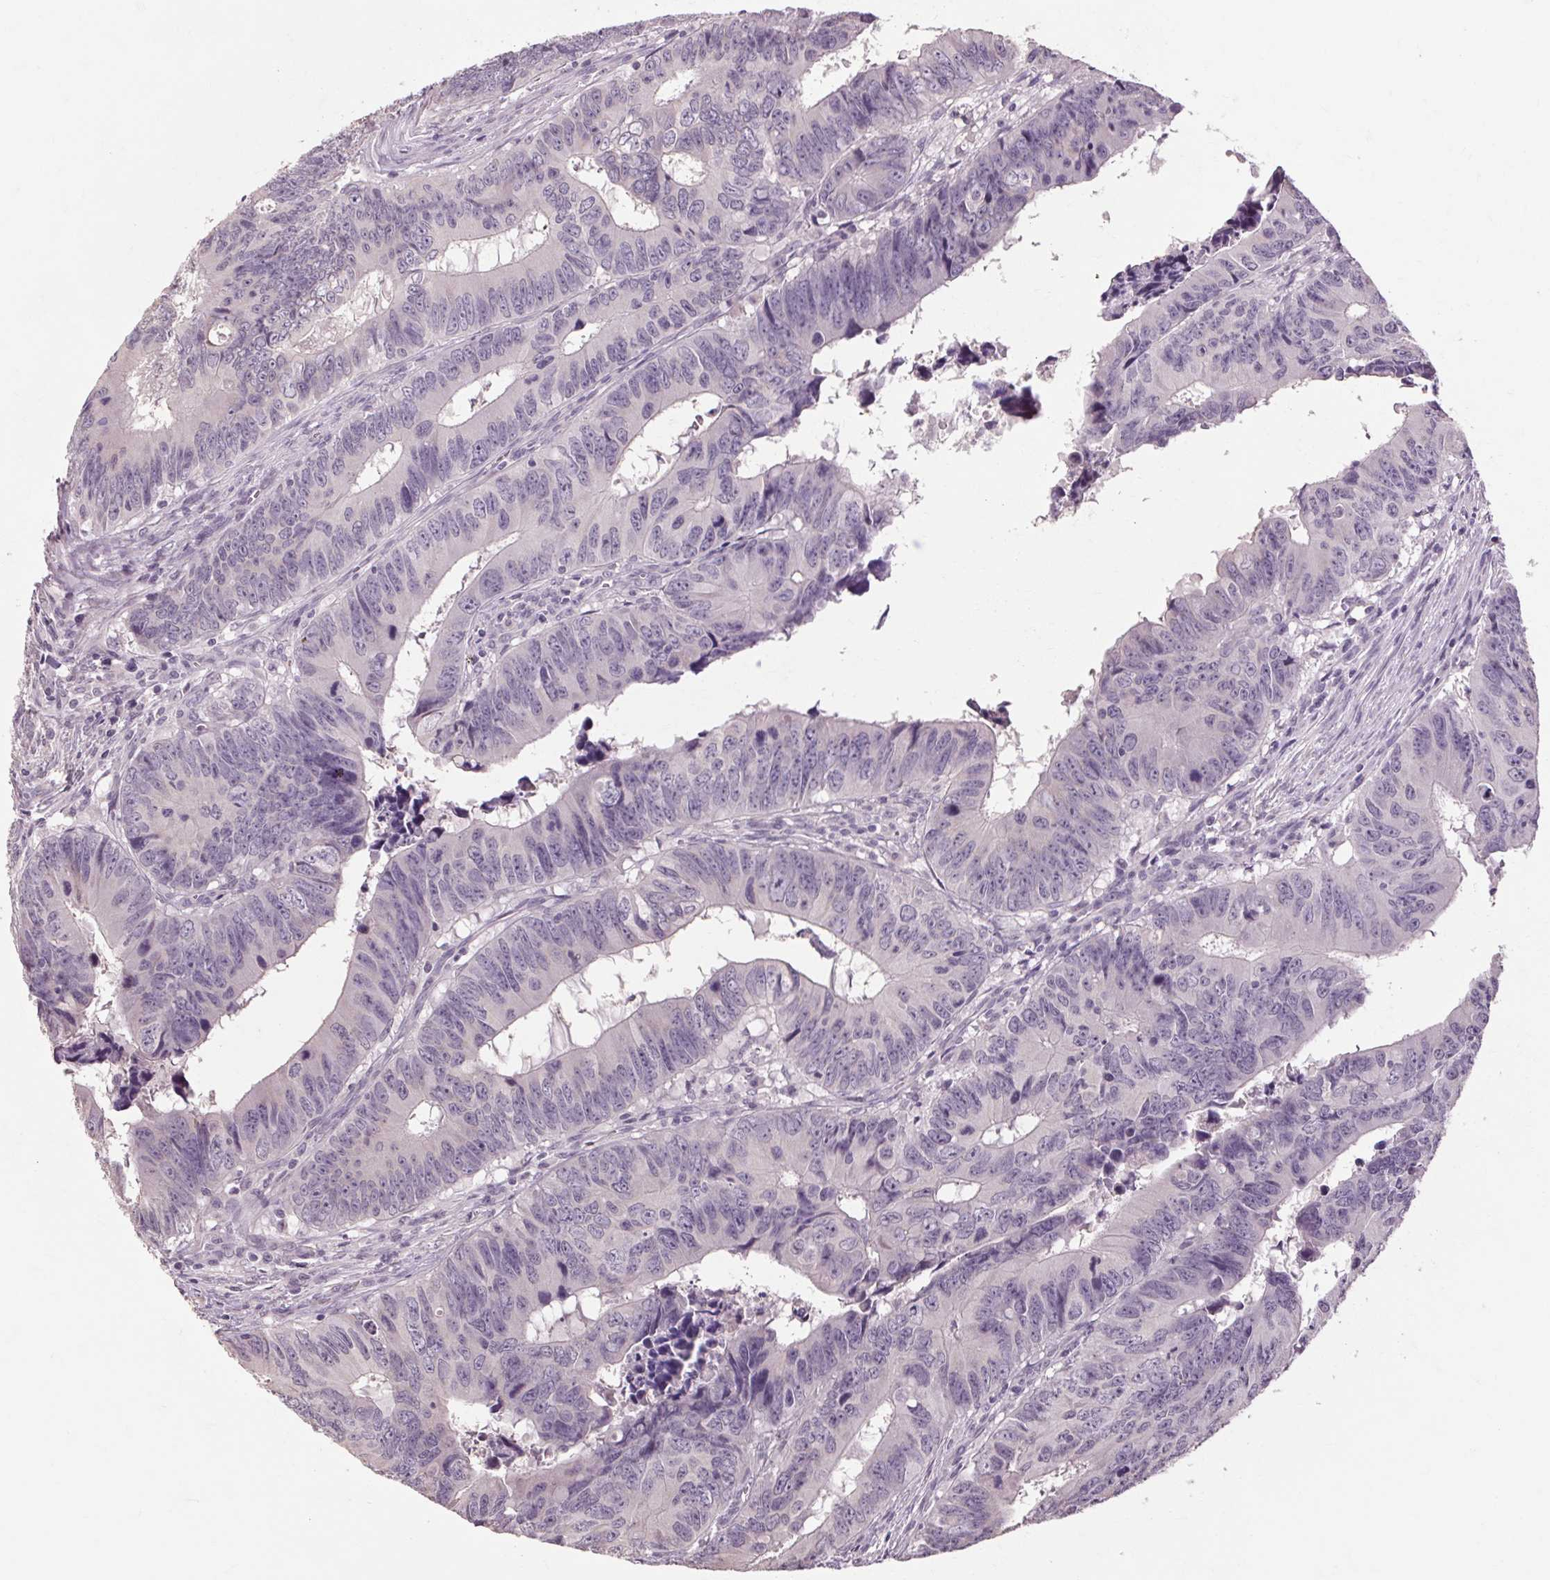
{"staining": {"intensity": "negative", "quantity": "none", "location": "none"}, "tissue": "colorectal cancer", "cell_type": "Tumor cells", "image_type": "cancer", "snomed": [{"axis": "morphology", "description": "Adenocarcinoma, NOS"}, {"axis": "topography", "description": "Colon"}], "caption": "The image exhibits no significant positivity in tumor cells of colorectal adenocarcinoma. (DAB (3,3'-diaminobenzidine) immunohistochemistry visualized using brightfield microscopy, high magnification).", "gene": "POMC", "patient": {"sex": "female", "age": 82}}